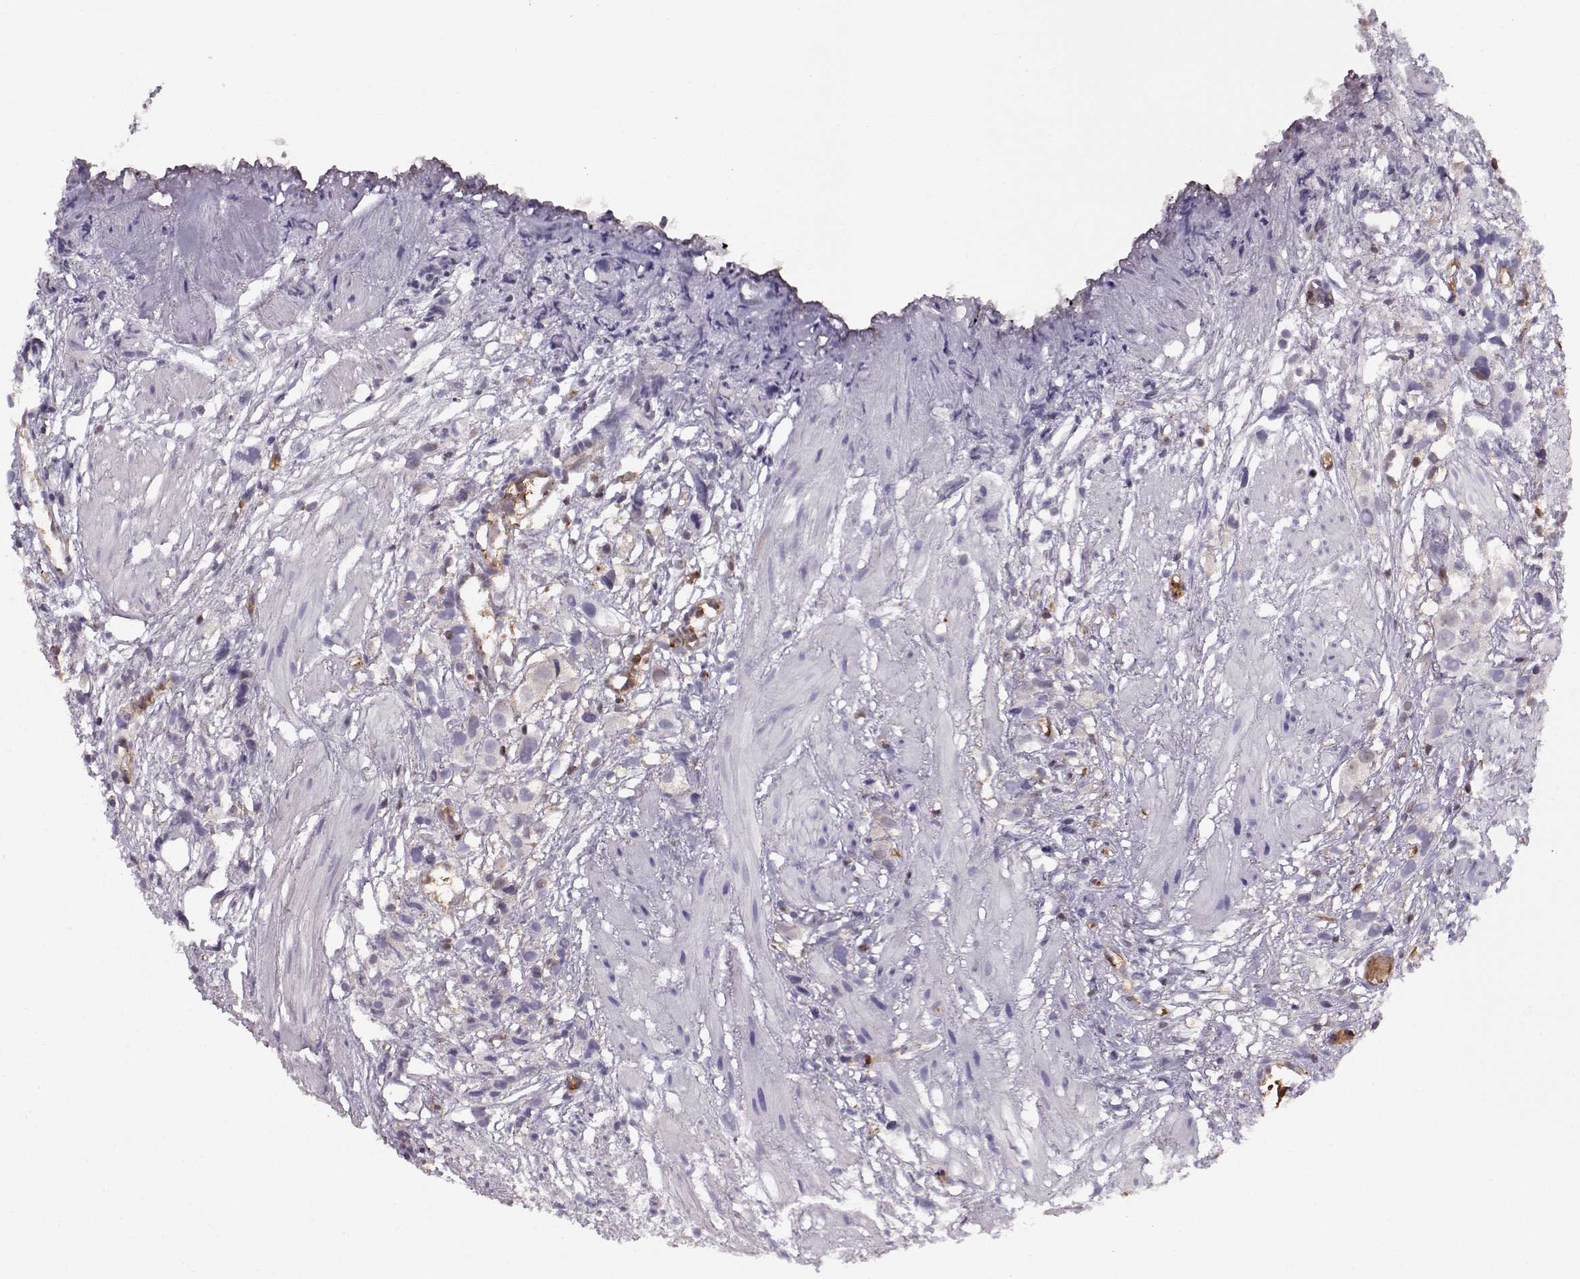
{"staining": {"intensity": "negative", "quantity": "none", "location": "none"}, "tissue": "prostate cancer", "cell_type": "Tumor cells", "image_type": "cancer", "snomed": [{"axis": "morphology", "description": "Adenocarcinoma, High grade"}, {"axis": "topography", "description": "Prostate"}], "caption": "High magnification brightfield microscopy of prostate high-grade adenocarcinoma stained with DAB (3,3'-diaminobenzidine) (brown) and counterstained with hematoxylin (blue): tumor cells show no significant positivity. The staining was performed using DAB to visualize the protein expression in brown, while the nuclei were stained in blue with hematoxylin (Magnification: 20x).", "gene": "PNP", "patient": {"sex": "male", "age": 68}}